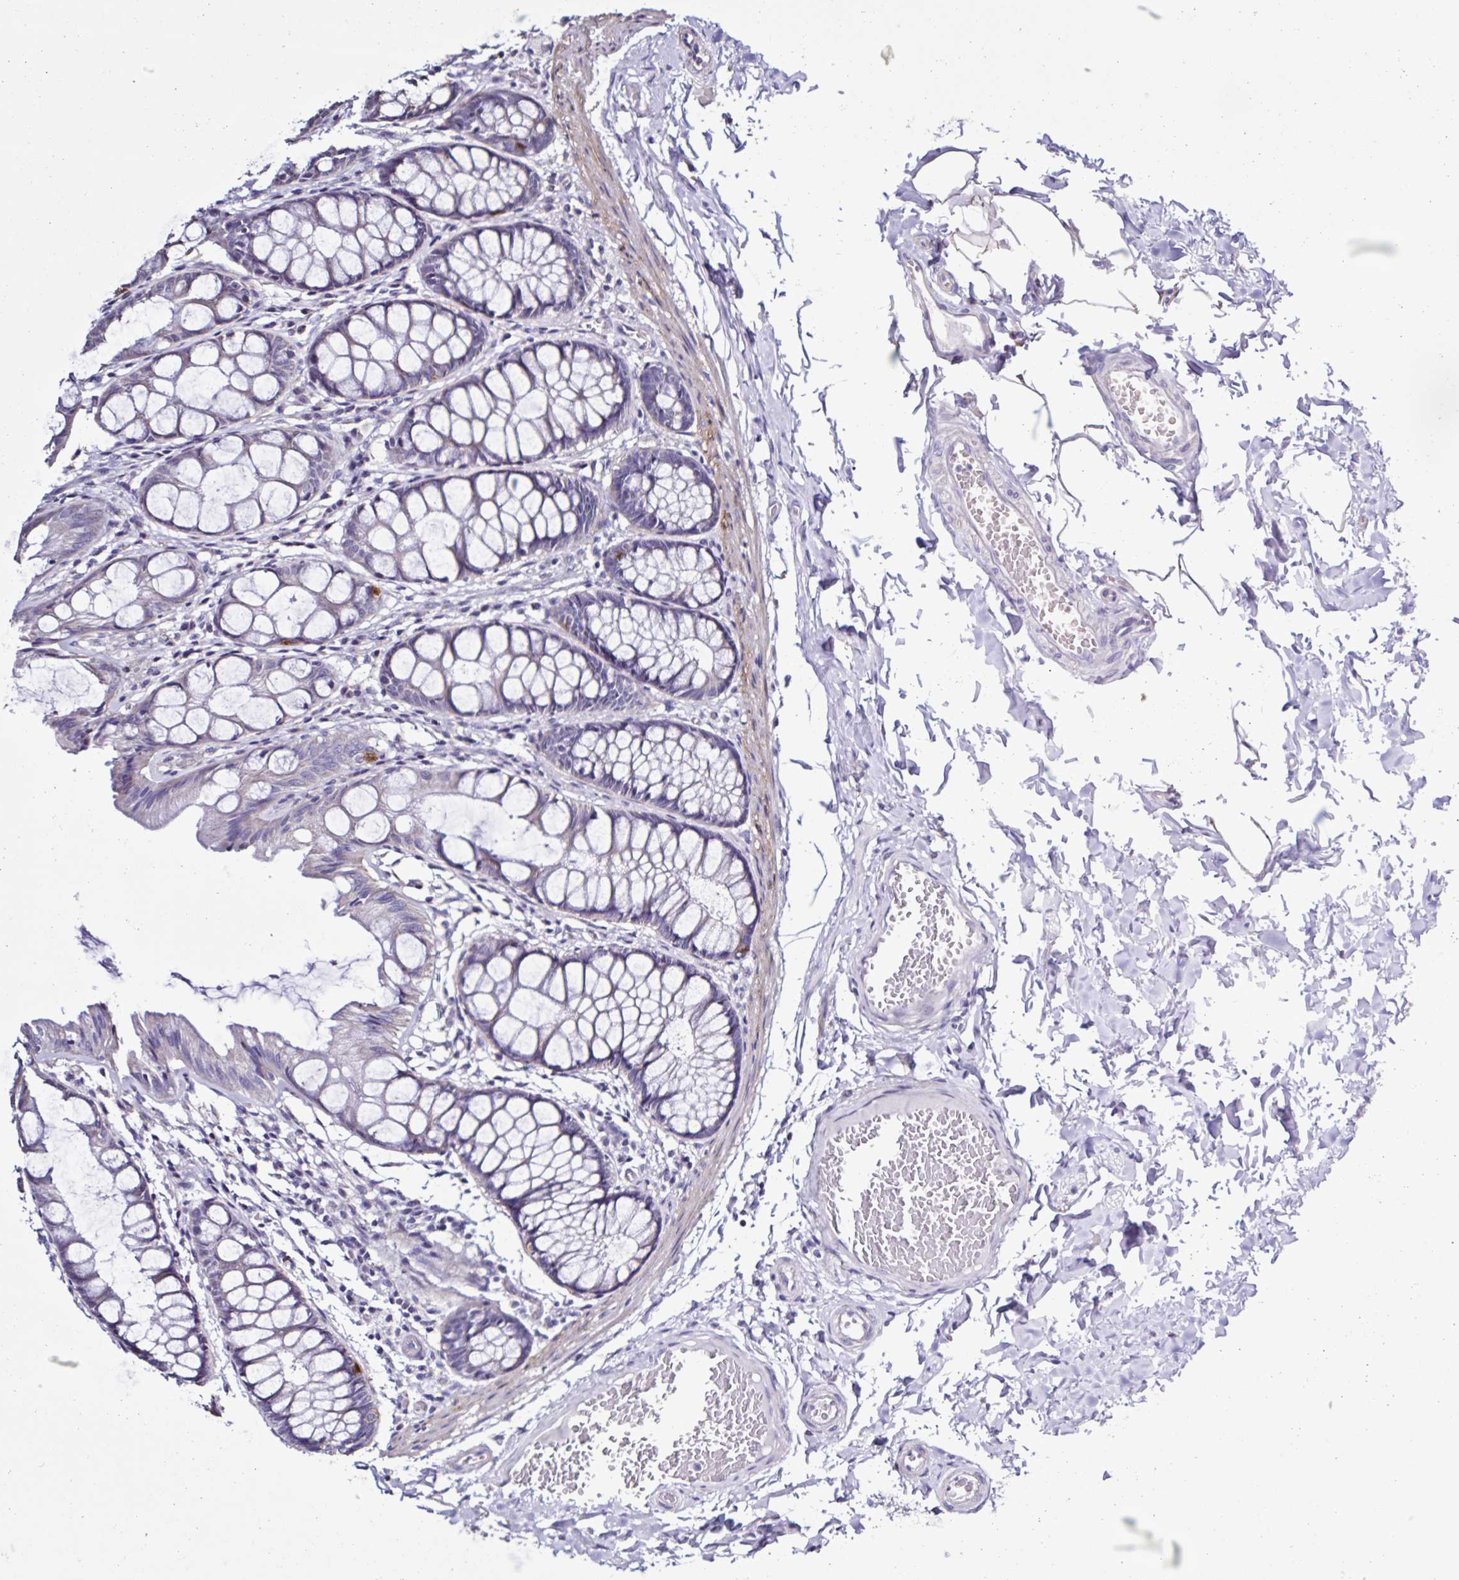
{"staining": {"intensity": "negative", "quantity": "none", "location": "none"}, "tissue": "colon", "cell_type": "Endothelial cells", "image_type": "normal", "snomed": [{"axis": "morphology", "description": "Normal tissue, NOS"}, {"axis": "topography", "description": "Colon"}], "caption": "Immunohistochemistry photomicrograph of benign colon: colon stained with DAB (3,3'-diaminobenzidine) exhibits no significant protein staining in endothelial cells.", "gene": "PLA2G4E", "patient": {"sex": "male", "age": 47}}